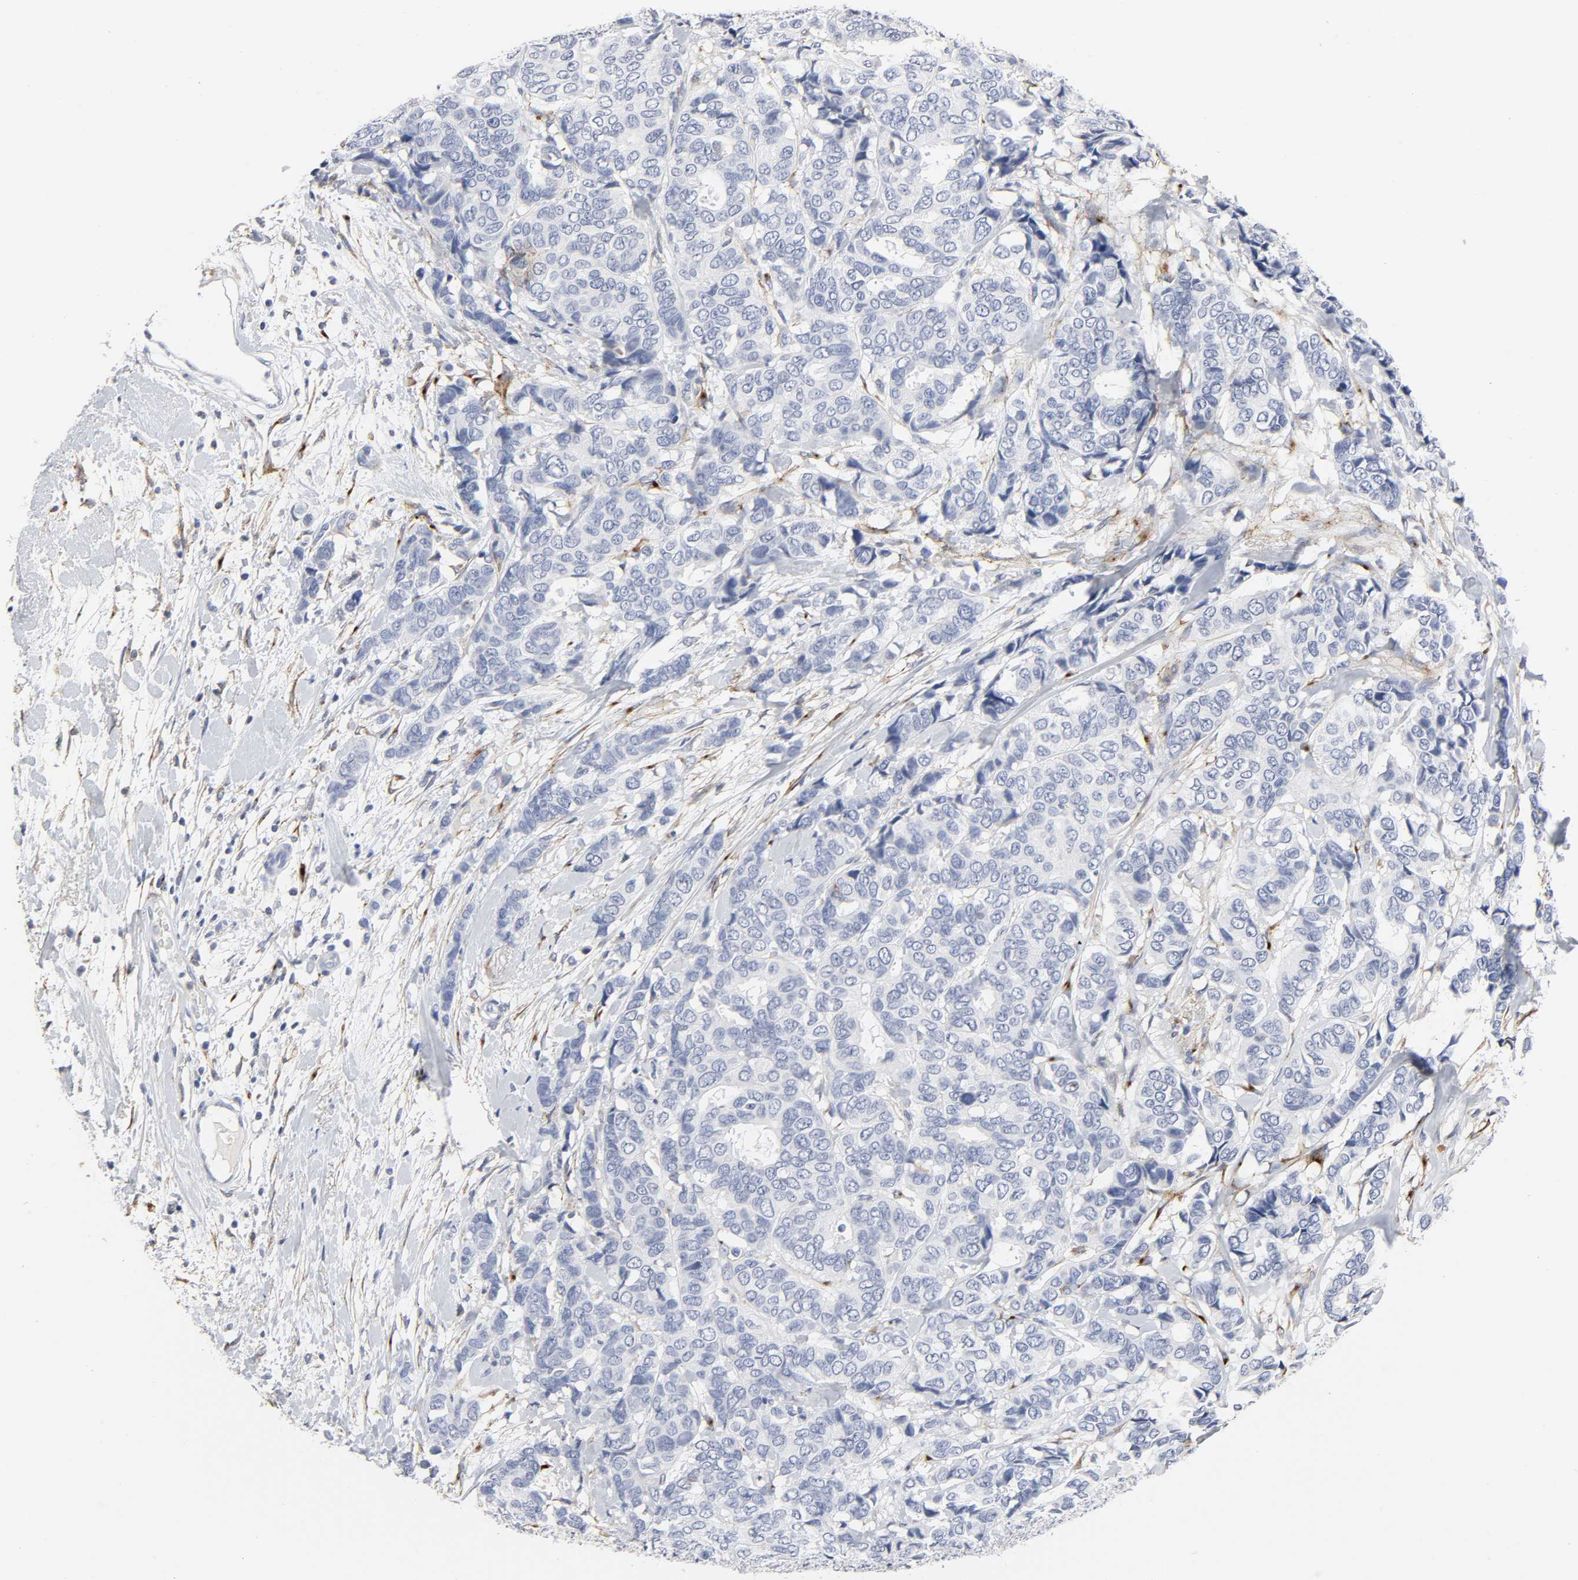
{"staining": {"intensity": "negative", "quantity": "none", "location": "none"}, "tissue": "breast cancer", "cell_type": "Tumor cells", "image_type": "cancer", "snomed": [{"axis": "morphology", "description": "Duct carcinoma"}, {"axis": "topography", "description": "Breast"}], "caption": "The micrograph displays no staining of tumor cells in infiltrating ductal carcinoma (breast). (Brightfield microscopy of DAB immunohistochemistry at high magnification).", "gene": "LRP1", "patient": {"sex": "female", "age": 87}}